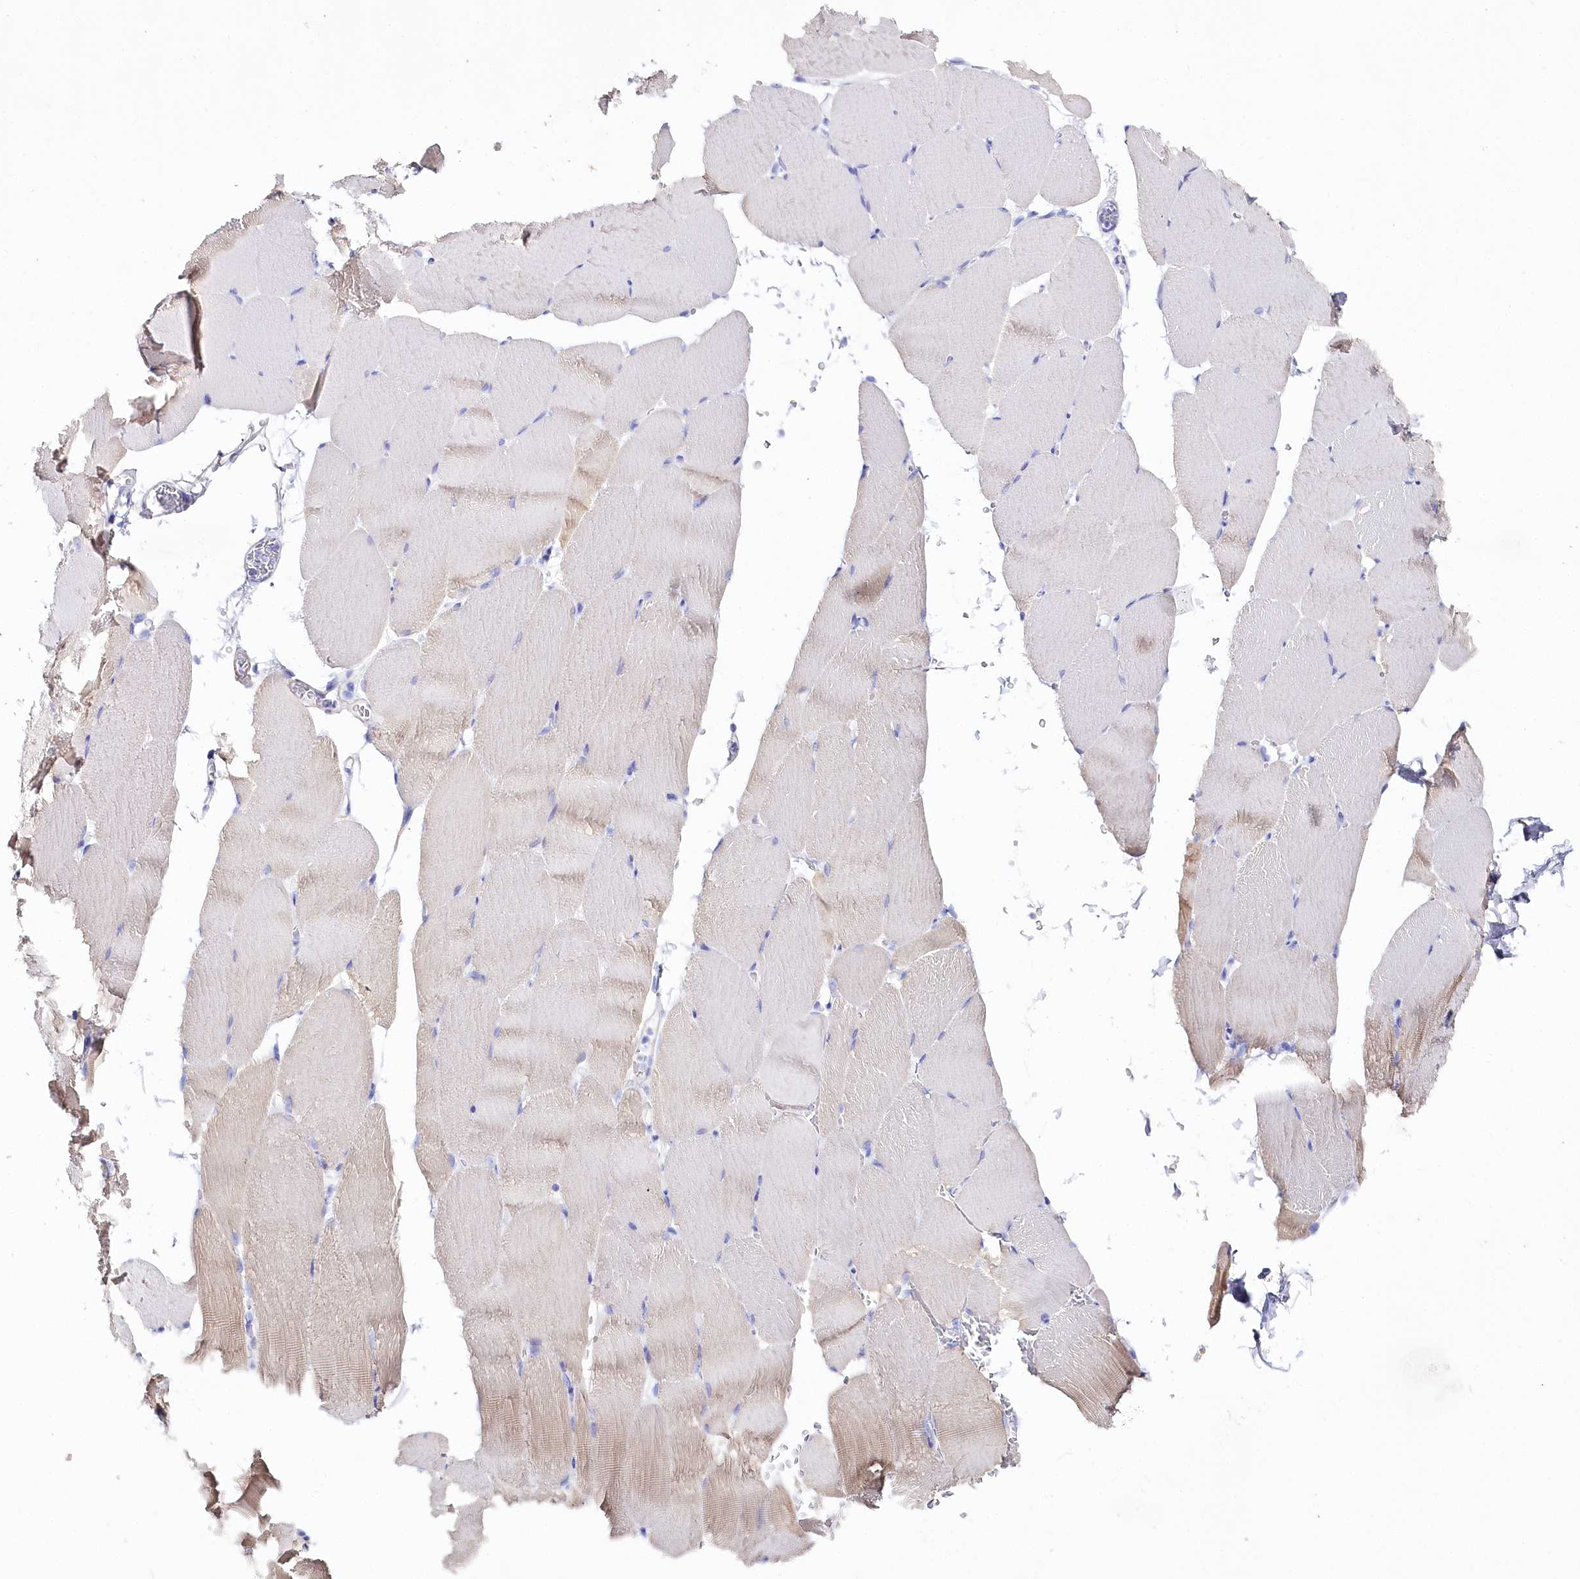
{"staining": {"intensity": "weak", "quantity": "<25%", "location": "cytoplasmic/membranous"}, "tissue": "skeletal muscle", "cell_type": "Myocytes", "image_type": "normal", "snomed": [{"axis": "morphology", "description": "Normal tissue, NOS"}, {"axis": "topography", "description": "Skeletal muscle"}, {"axis": "topography", "description": "Parathyroid gland"}], "caption": "This histopathology image is of unremarkable skeletal muscle stained with immunohistochemistry (IHC) to label a protein in brown with the nuclei are counter-stained blue. There is no expression in myocytes.", "gene": "CSN3", "patient": {"sex": "female", "age": 37}}